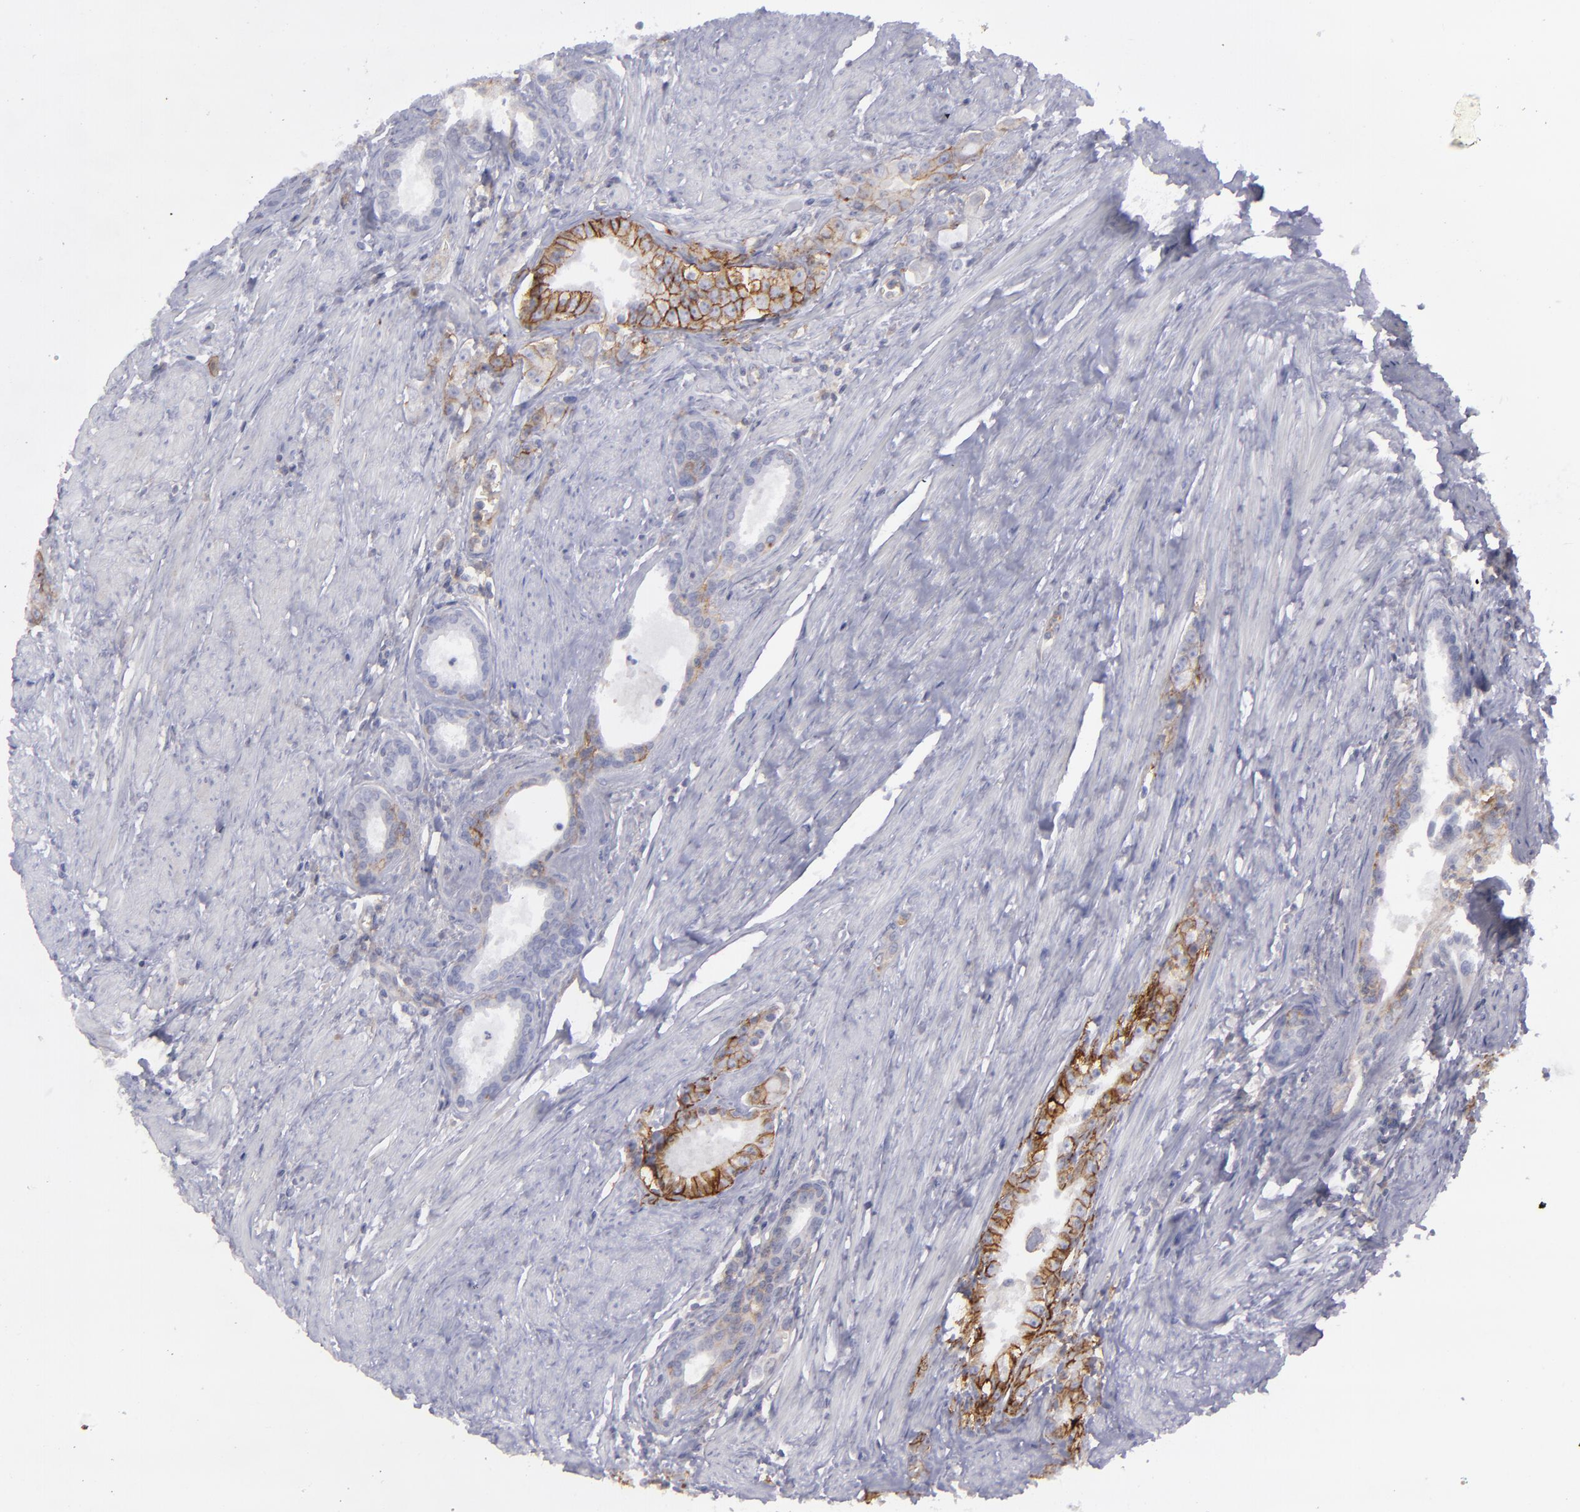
{"staining": {"intensity": "strong", "quantity": ">75%", "location": "cytoplasmic/membranous"}, "tissue": "prostate cancer", "cell_type": "Tumor cells", "image_type": "cancer", "snomed": [{"axis": "morphology", "description": "Adenocarcinoma, Medium grade"}, {"axis": "topography", "description": "Prostate"}], "caption": "Brown immunohistochemical staining in human prostate cancer (adenocarcinoma (medium-grade)) displays strong cytoplasmic/membranous positivity in about >75% of tumor cells.", "gene": "BSG", "patient": {"sex": "male", "age": 72}}